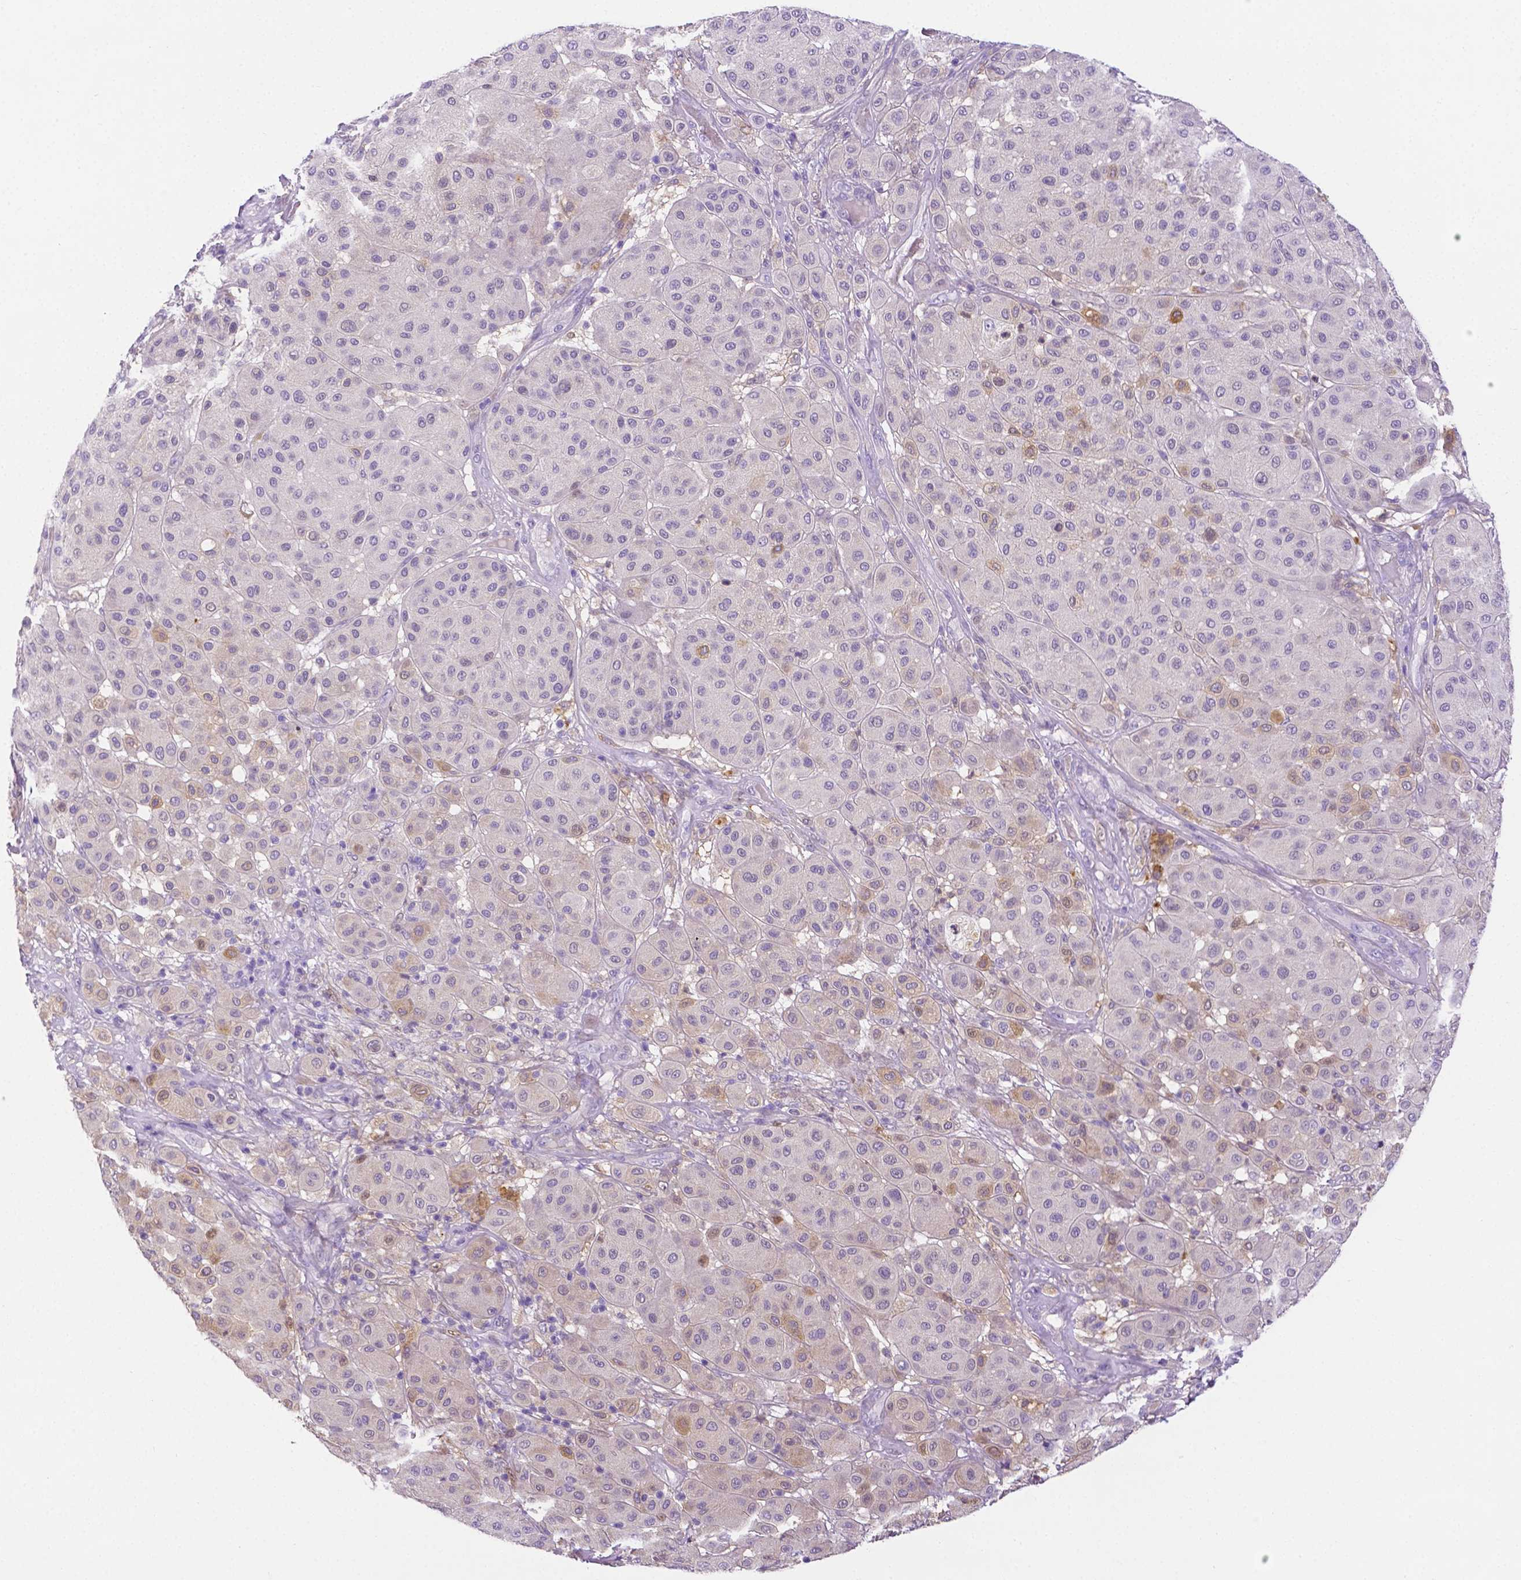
{"staining": {"intensity": "moderate", "quantity": "<25%", "location": "cytoplasmic/membranous"}, "tissue": "melanoma", "cell_type": "Tumor cells", "image_type": "cancer", "snomed": [{"axis": "morphology", "description": "Malignant melanoma, Metastatic site"}, {"axis": "topography", "description": "Smooth muscle"}], "caption": "Protein staining shows moderate cytoplasmic/membranous expression in about <25% of tumor cells in malignant melanoma (metastatic site). (Brightfield microscopy of DAB IHC at high magnification).", "gene": "NXPH2", "patient": {"sex": "male", "age": 41}}